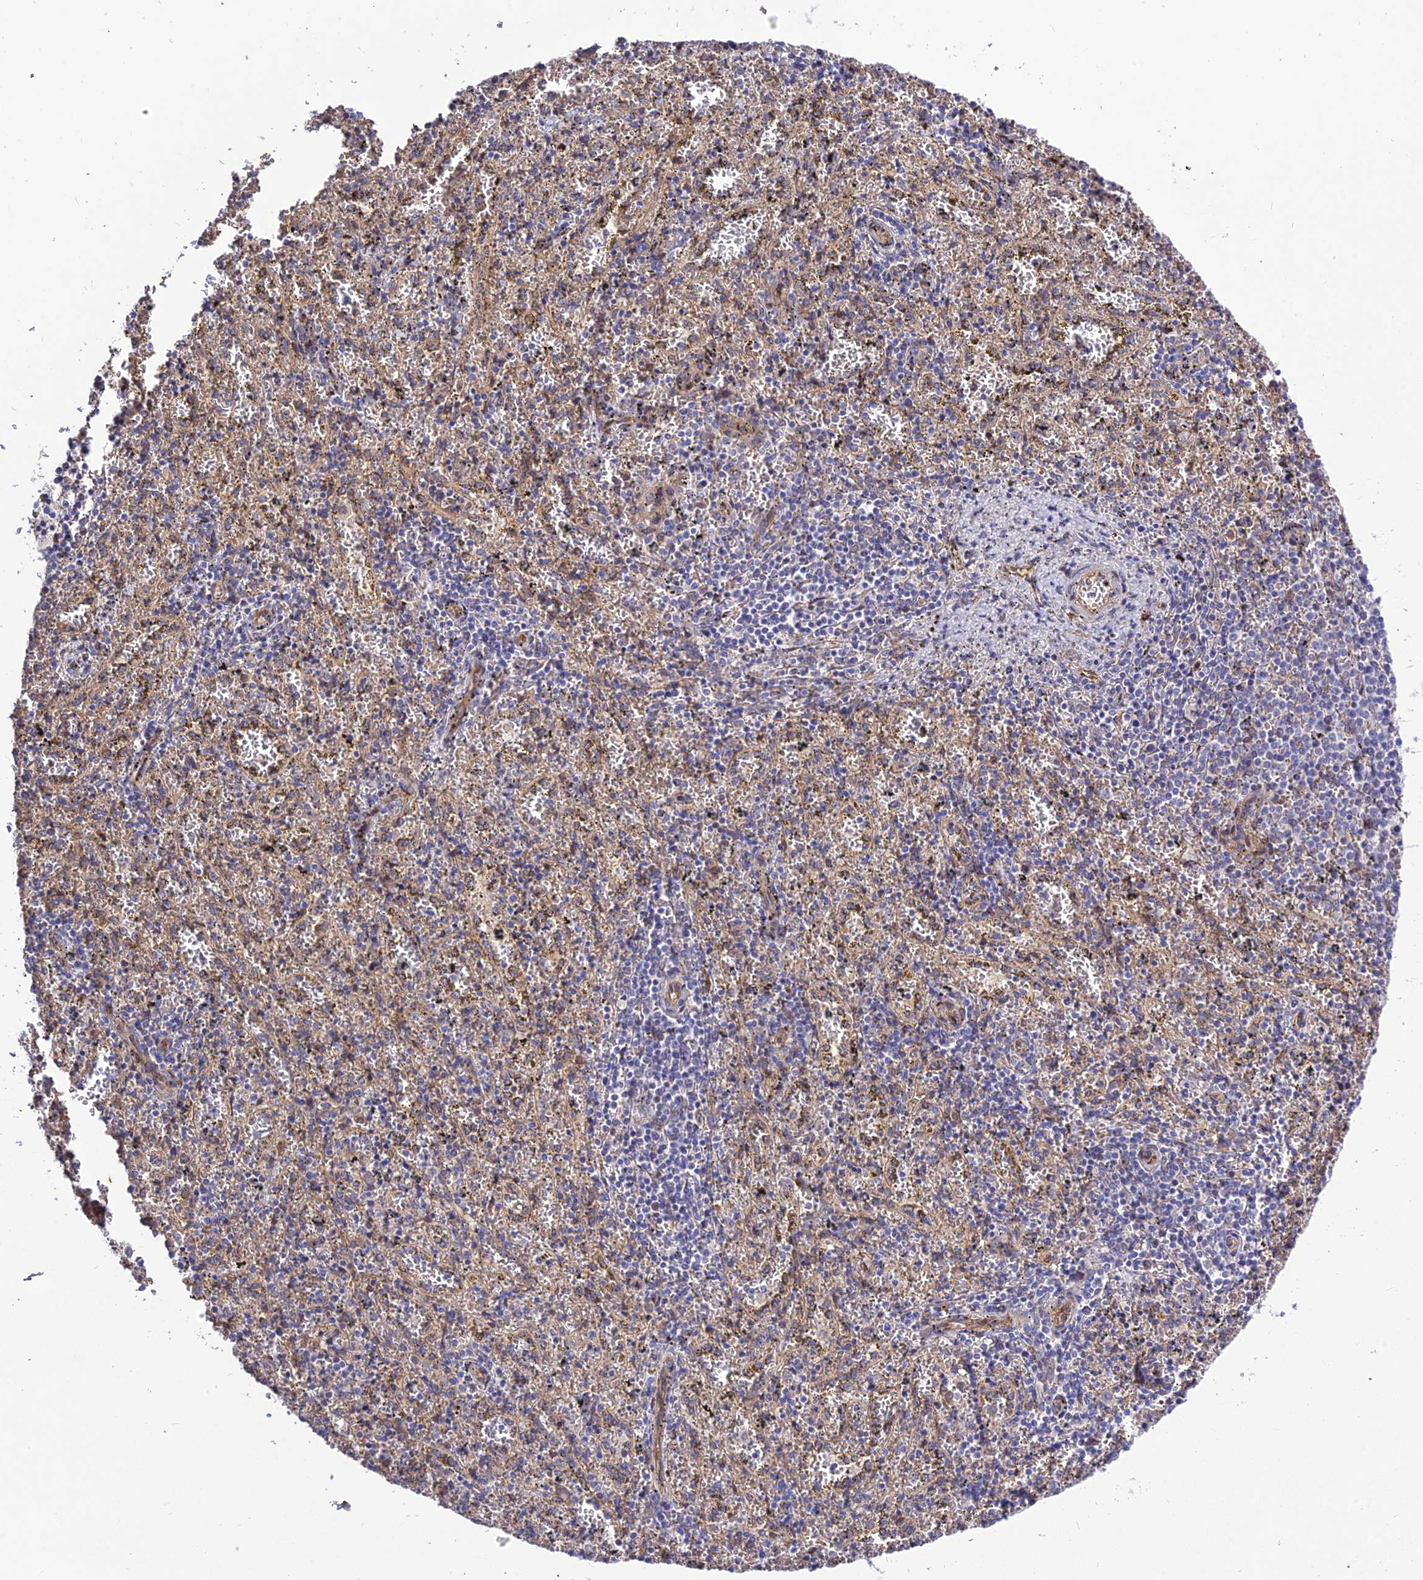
{"staining": {"intensity": "negative", "quantity": "none", "location": "none"}, "tissue": "spleen", "cell_type": "Cells in red pulp", "image_type": "normal", "snomed": [{"axis": "morphology", "description": "Normal tissue, NOS"}, {"axis": "topography", "description": "Spleen"}], "caption": "Cells in red pulp show no significant protein staining in unremarkable spleen. Nuclei are stained in blue.", "gene": "CRTAP", "patient": {"sex": "male", "age": 11}}